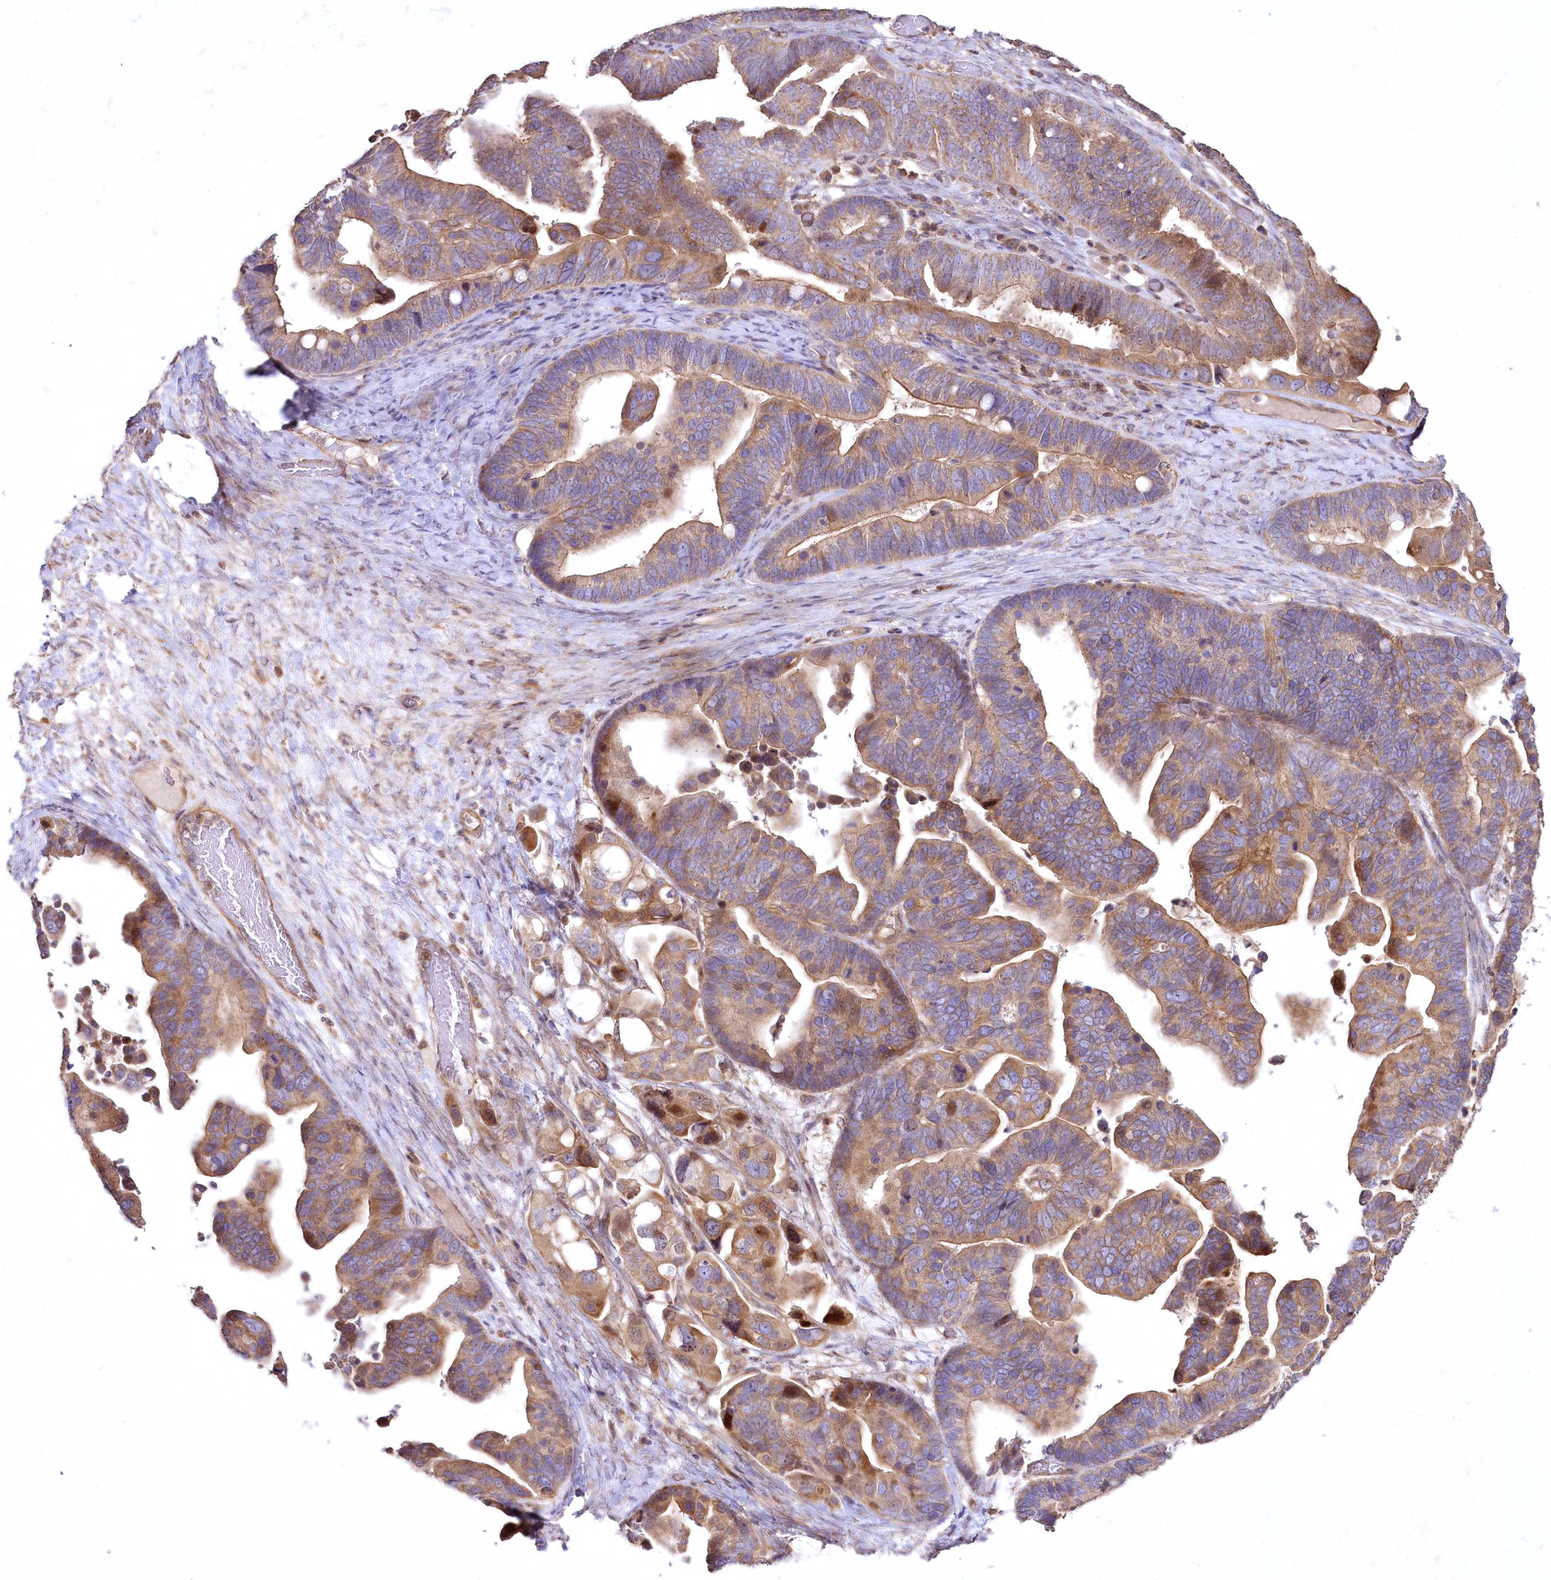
{"staining": {"intensity": "moderate", "quantity": ">75%", "location": "cytoplasmic/membranous"}, "tissue": "ovarian cancer", "cell_type": "Tumor cells", "image_type": "cancer", "snomed": [{"axis": "morphology", "description": "Cystadenocarcinoma, serous, NOS"}, {"axis": "topography", "description": "Ovary"}], "caption": "A brown stain shows moderate cytoplasmic/membranous positivity of a protein in human ovarian cancer (serous cystadenocarcinoma) tumor cells.", "gene": "SH3TC1", "patient": {"sex": "female", "age": 56}}